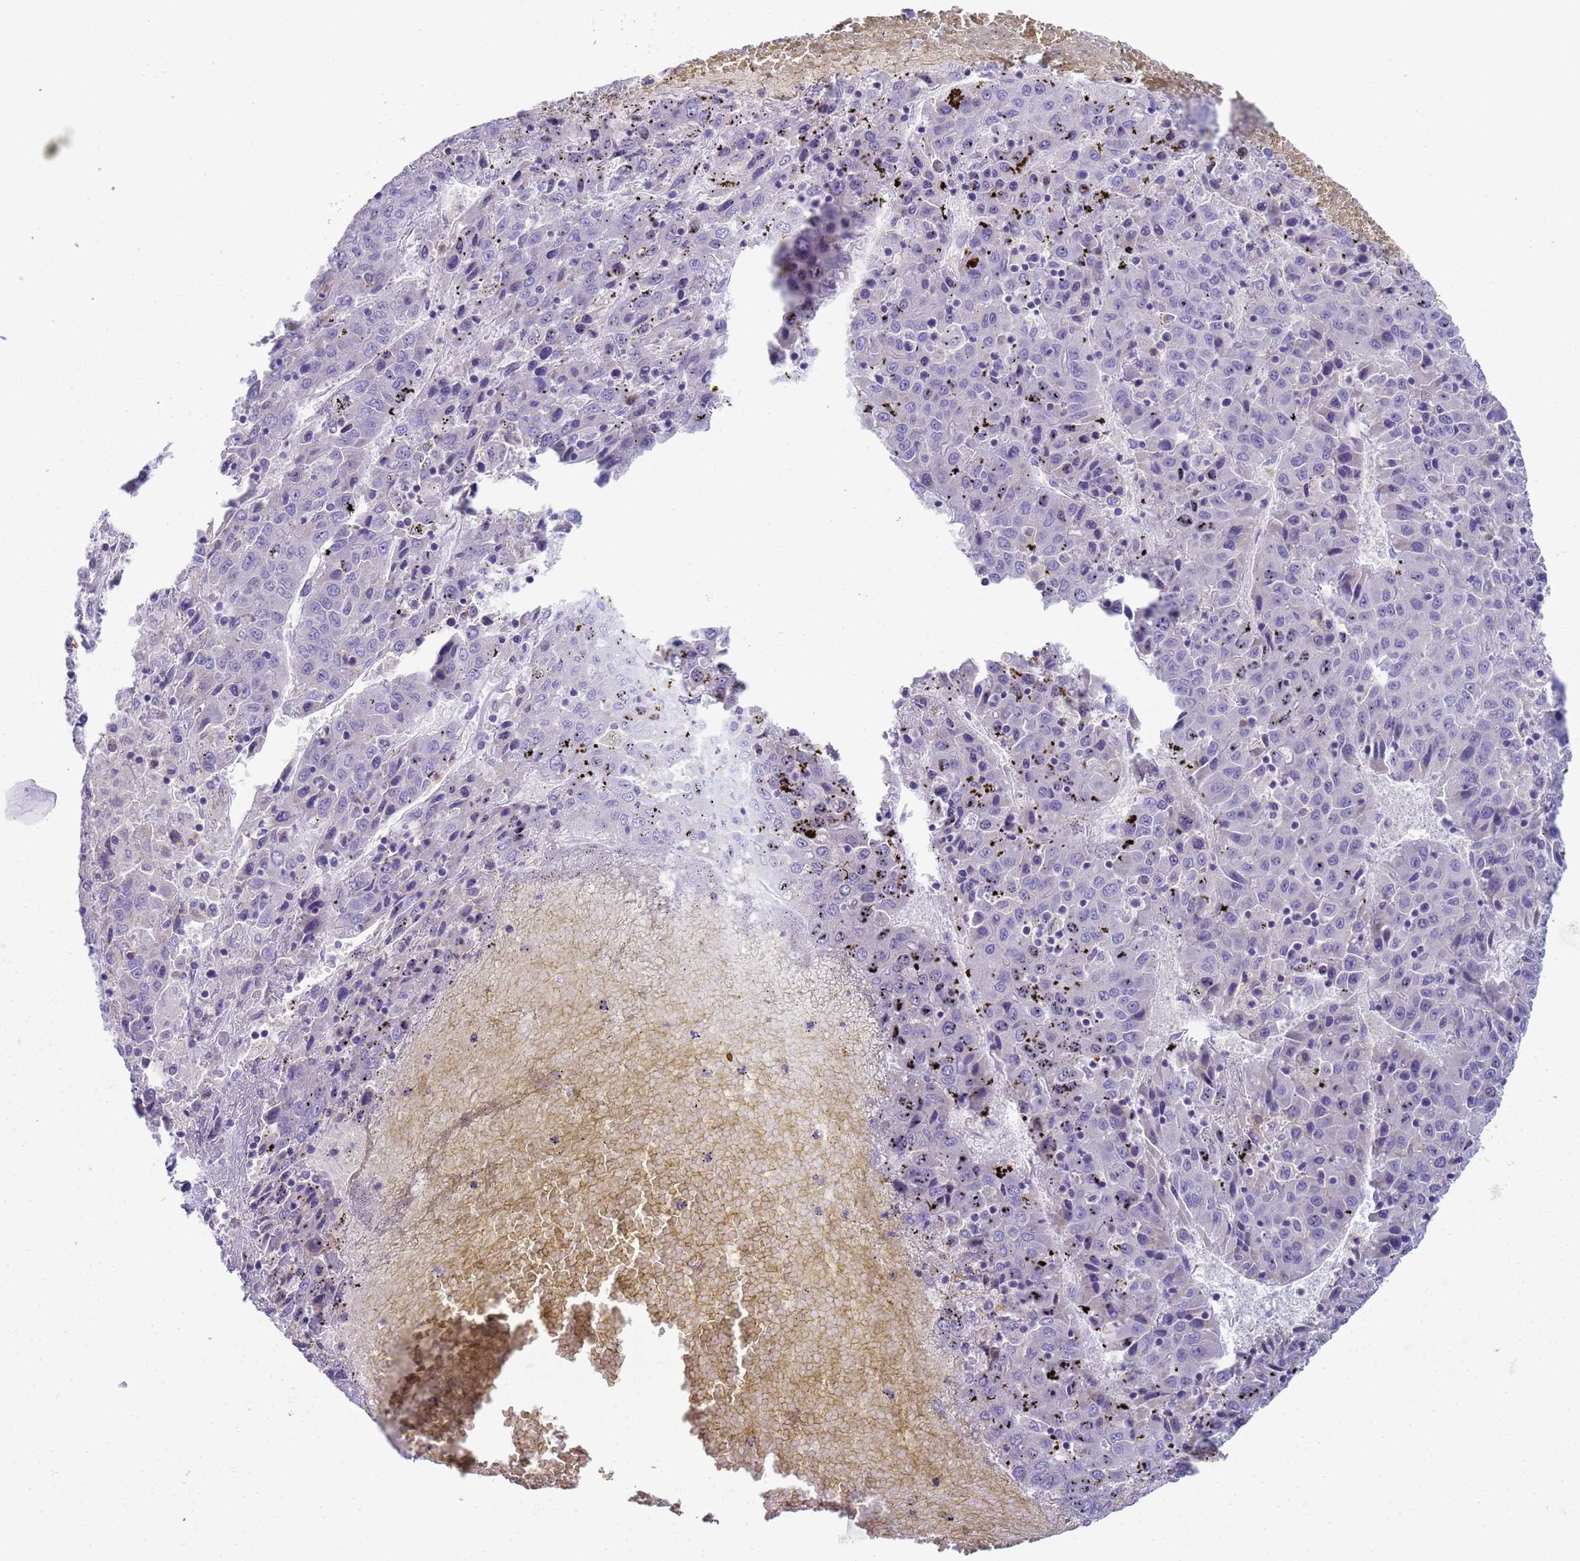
{"staining": {"intensity": "negative", "quantity": "none", "location": "none"}, "tissue": "liver cancer", "cell_type": "Tumor cells", "image_type": "cancer", "snomed": [{"axis": "morphology", "description": "Carcinoma, Hepatocellular, NOS"}, {"axis": "topography", "description": "Liver"}], "caption": "The immunohistochemistry photomicrograph has no significant staining in tumor cells of hepatocellular carcinoma (liver) tissue. (Brightfield microscopy of DAB (3,3'-diaminobenzidine) IHC at high magnification).", "gene": "CR1", "patient": {"sex": "female", "age": 53}}